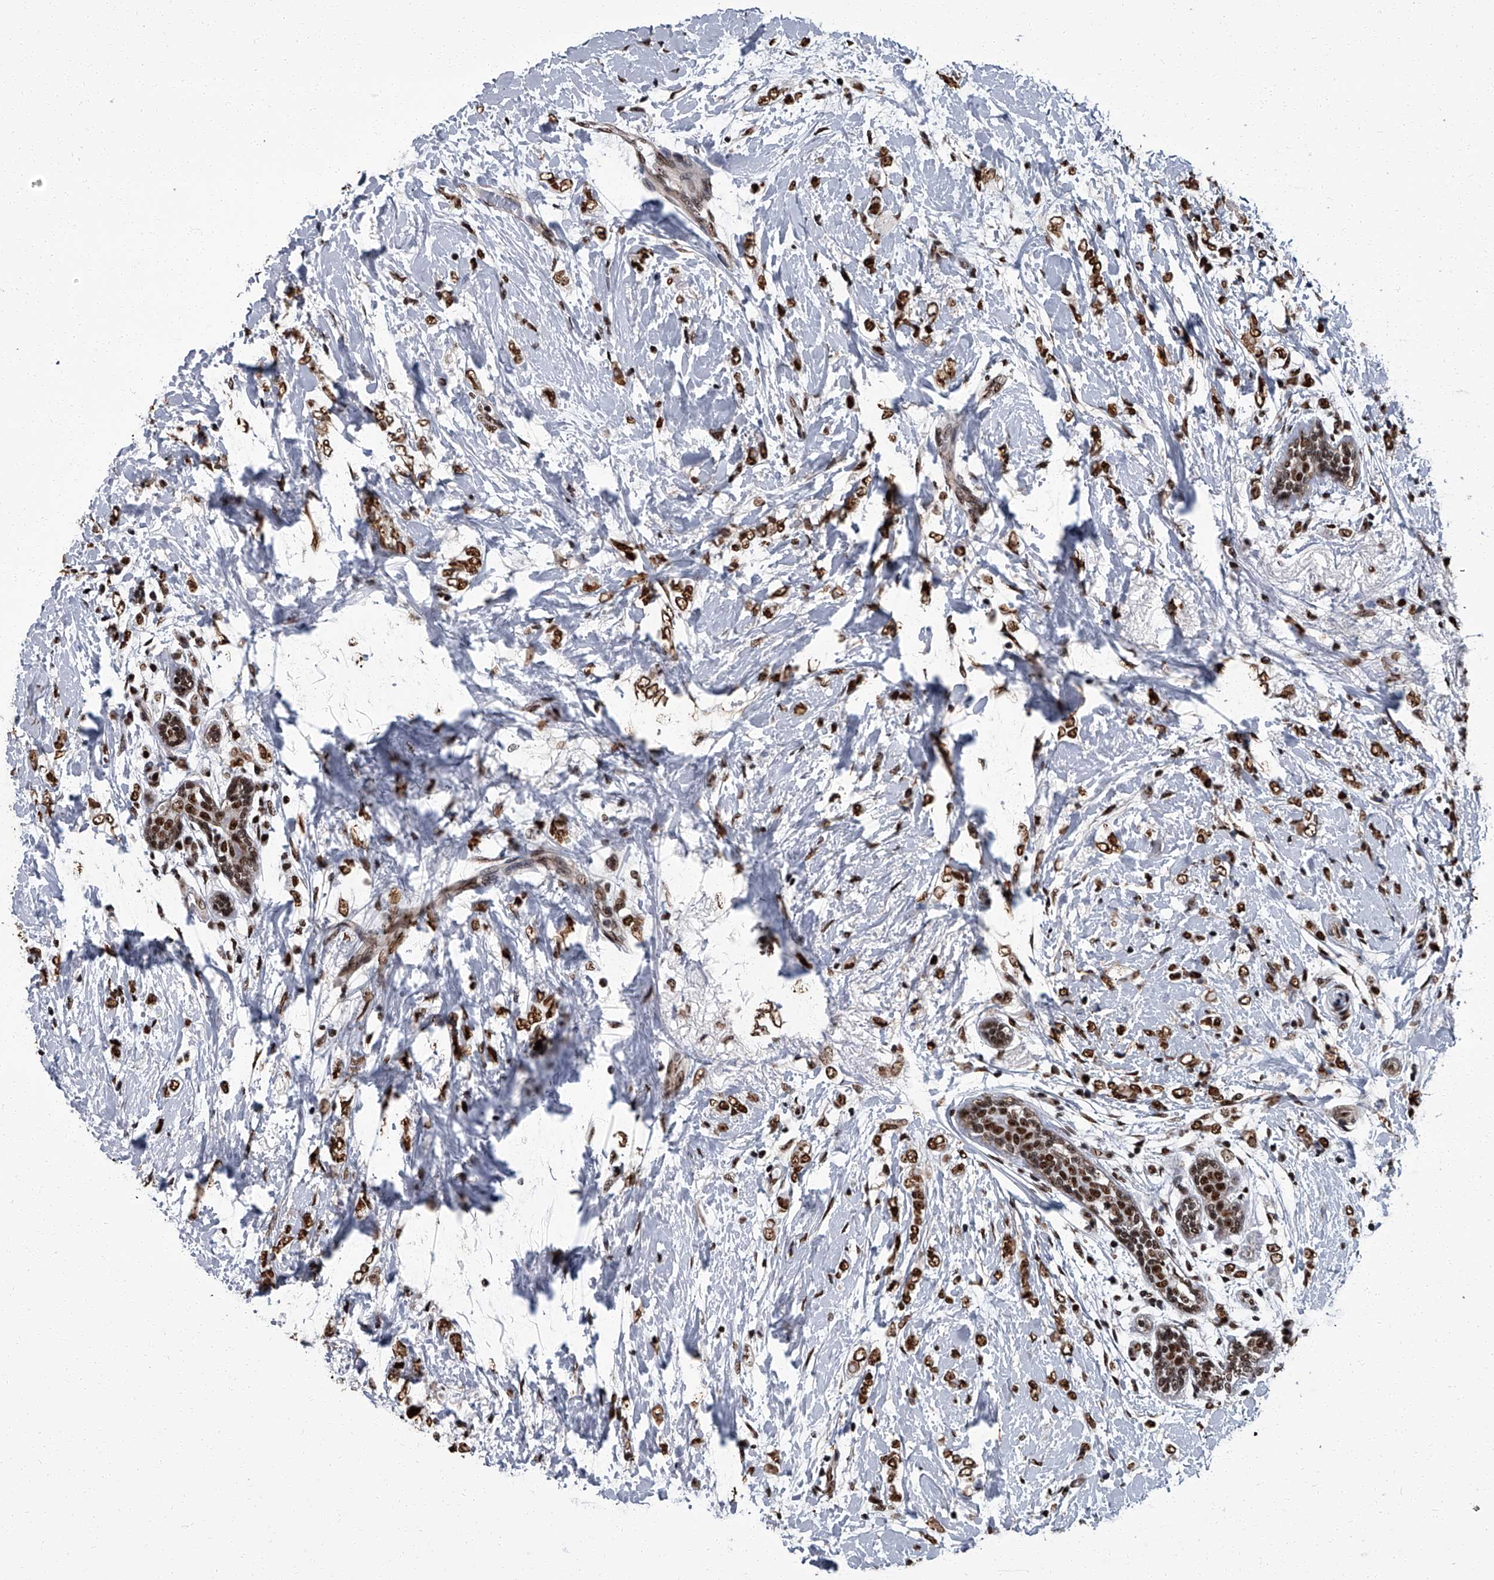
{"staining": {"intensity": "strong", "quantity": ">75%", "location": "nuclear"}, "tissue": "breast cancer", "cell_type": "Tumor cells", "image_type": "cancer", "snomed": [{"axis": "morphology", "description": "Normal tissue, NOS"}, {"axis": "morphology", "description": "Lobular carcinoma"}, {"axis": "topography", "description": "Breast"}], "caption": "This image exhibits breast cancer stained with immunohistochemistry to label a protein in brown. The nuclear of tumor cells show strong positivity for the protein. Nuclei are counter-stained blue.", "gene": "ZNF518B", "patient": {"sex": "female", "age": 47}}